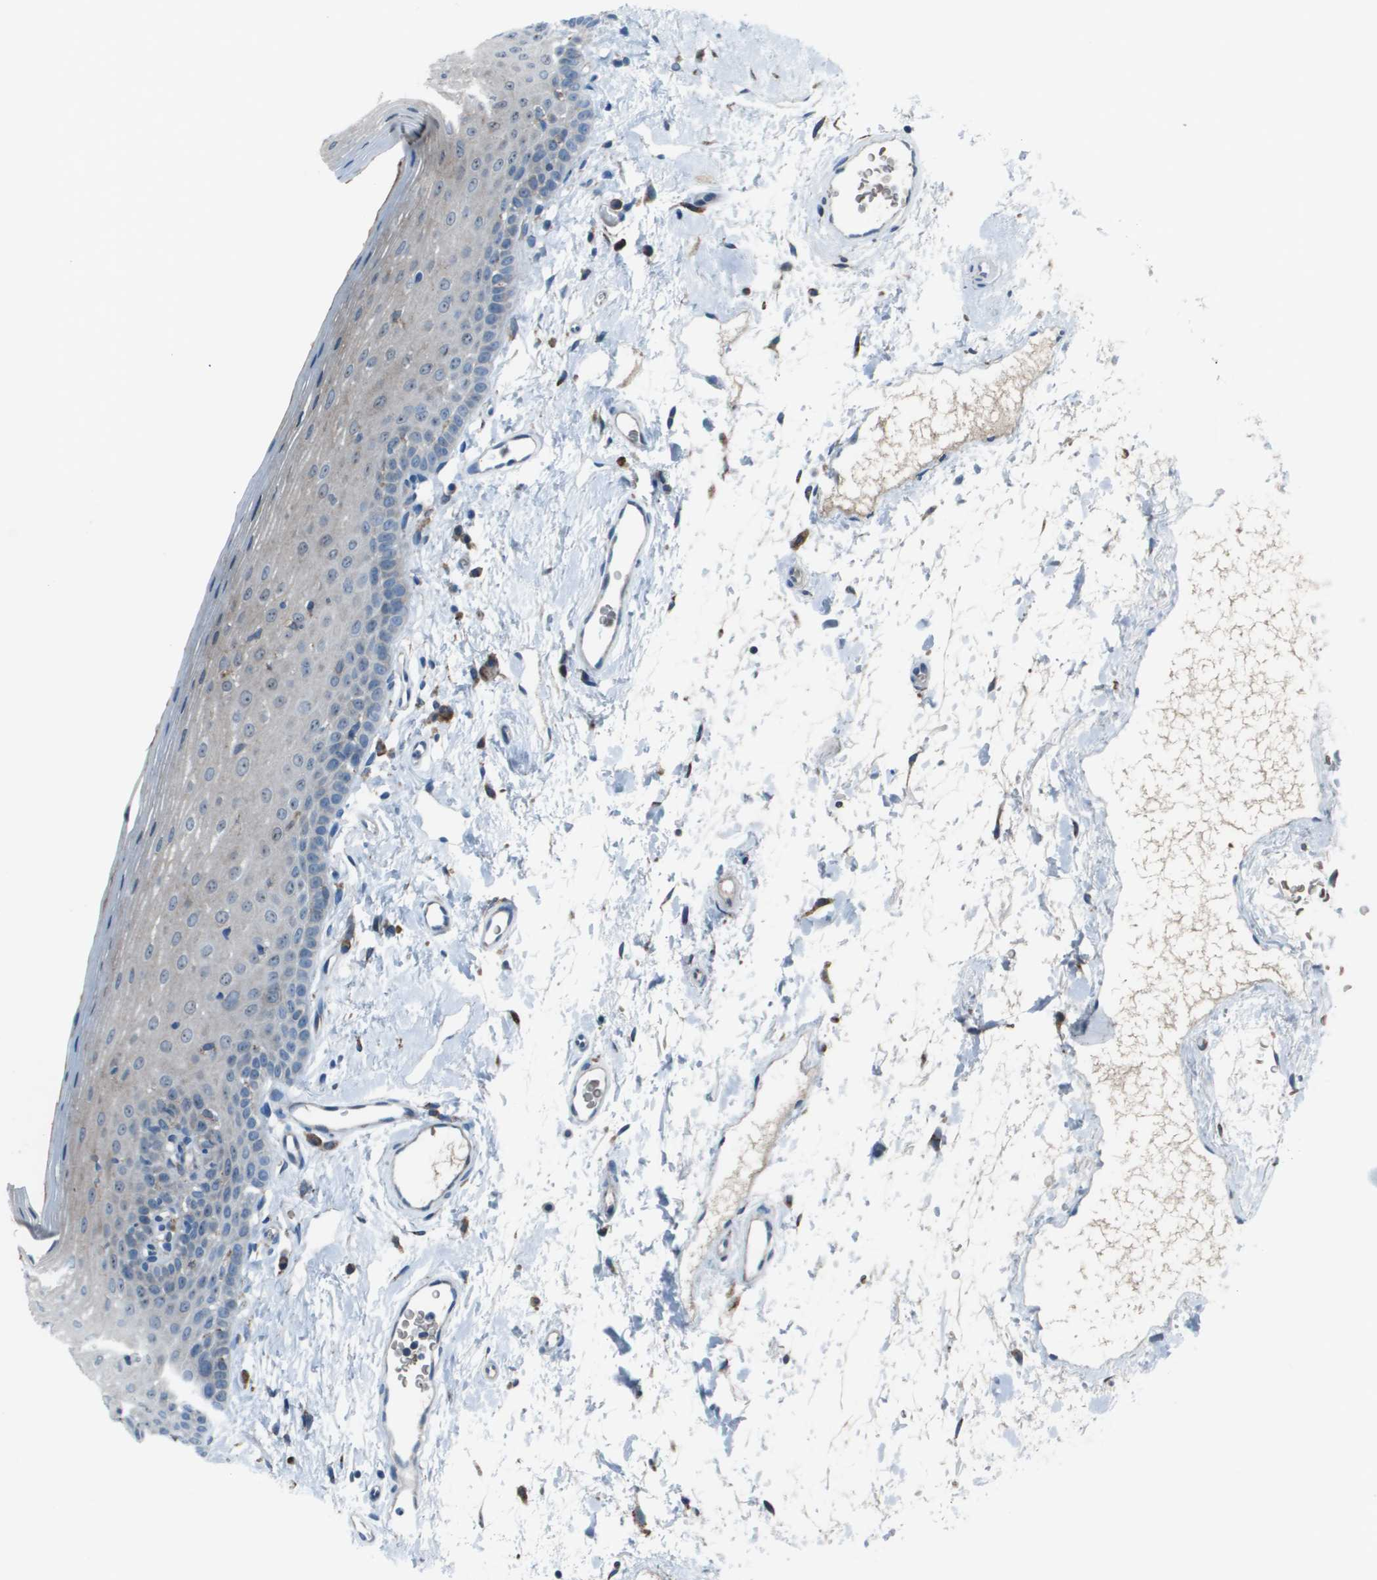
{"staining": {"intensity": "weak", "quantity": "<25%", "location": "cytoplasmic/membranous"}, "tissue": "oral mucosa", "cell_type": "Squamous epithelial cells", "image_type": "normal", "snomed": [{"axis": "morphology", "description": "Normal tissue, NOS"}, {"axis": "topography", "description": "Oral tissue"}], "caption": "IHC image of normal oral mucosa: oral mucosa stained with DAB shows no significant protein positivity in squamous epithelial cells. (Stains: DAB immunohistochemistry with hematoxylin counter stain, Microscopy: brightfield microscopy at high magnification).", "gene": "UTS2", "patient": {"sex": "male", "age": 66}}